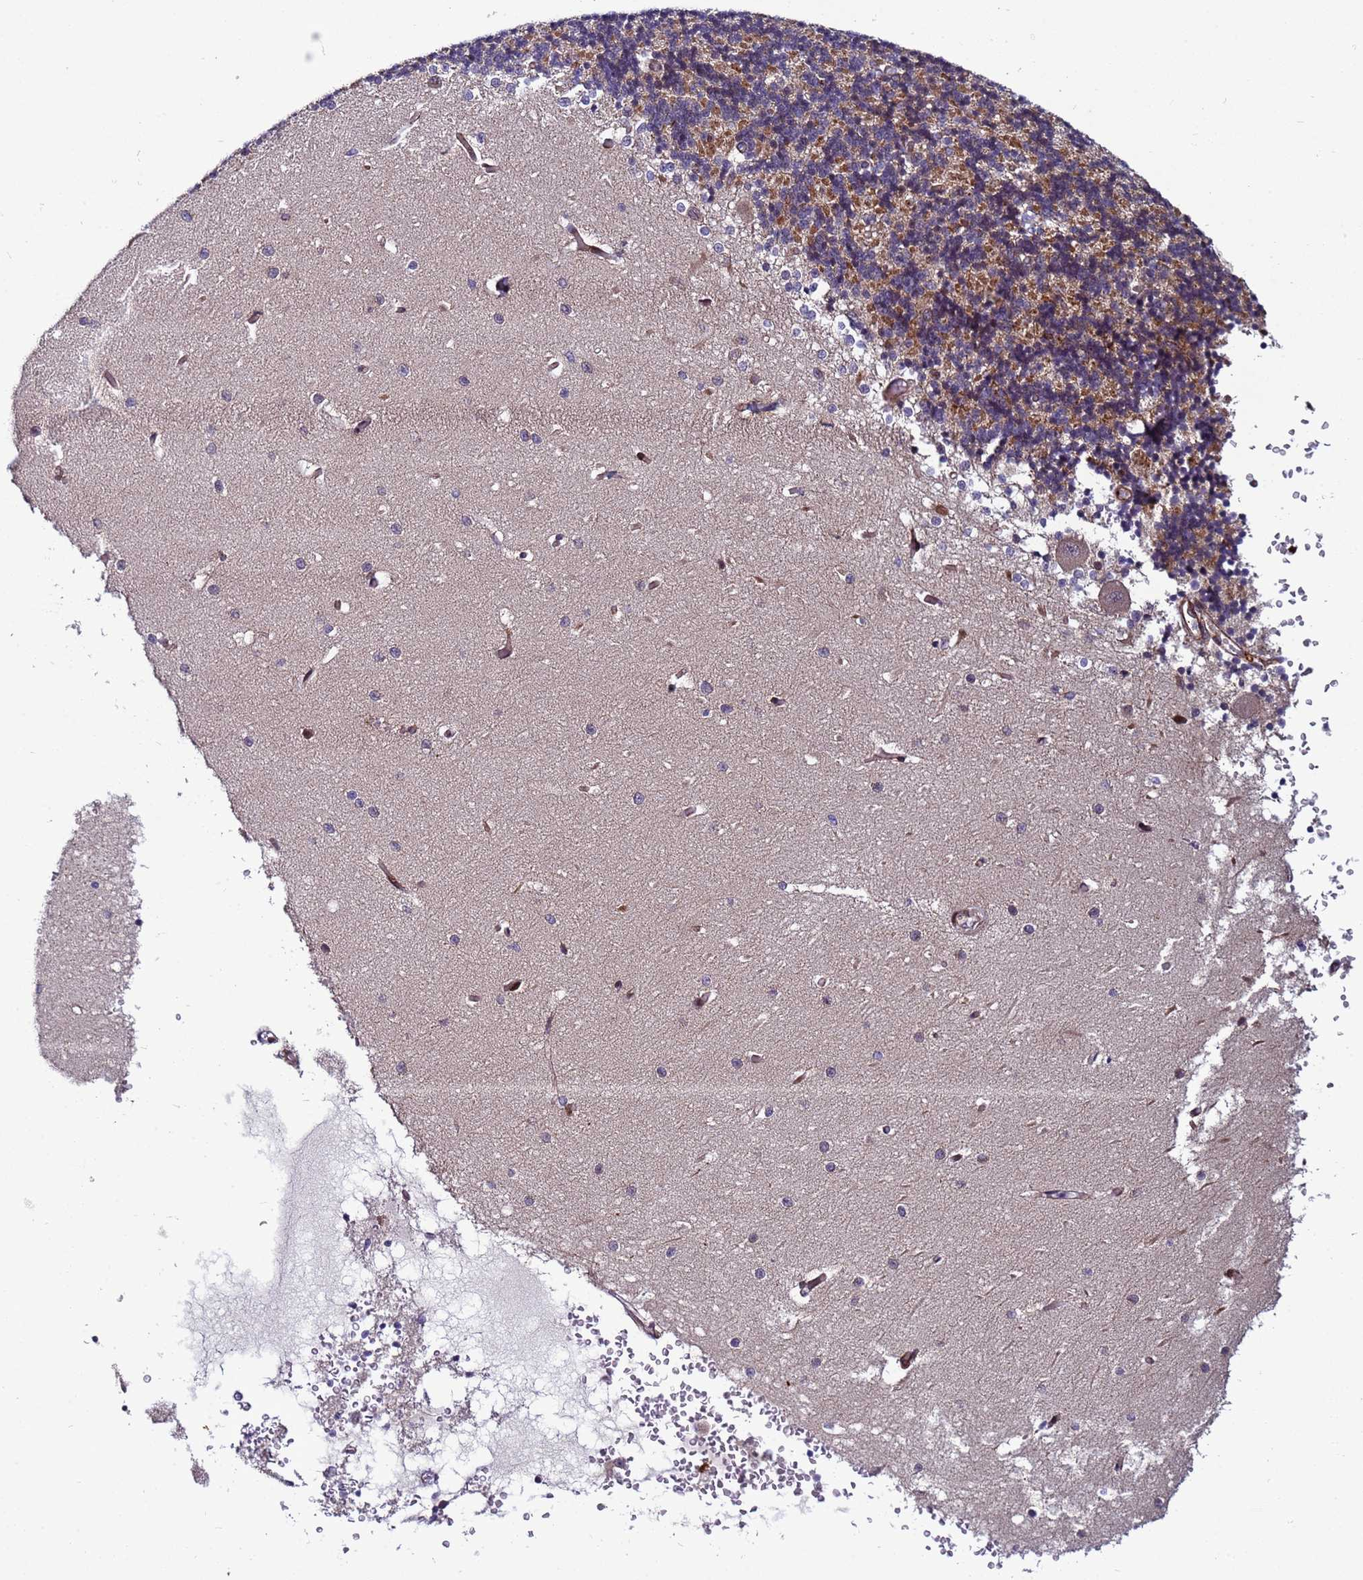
{"staining": {"intensity": "moderate", "quantity": "25%-75%", "location": "cytoplasmic/membranous"}, "tissue": "cerebellum", "cell_type": "Cells in granular layer", "image_type": "normal", "snomed": [{"axis": "morphology", "description": "Normal tissue, NOS"}, {"axis": "topography", "description": "Cerebellum"}], "caption": "Moderate cytoplasmic/membranous staining is identified in about 25%-75% of cells in granular layer in normal cerebellum. (IHC, brightfield microscopy, high magnification).", "gene": "WBP11", "patient": {"sex": "male", "age": 37}}